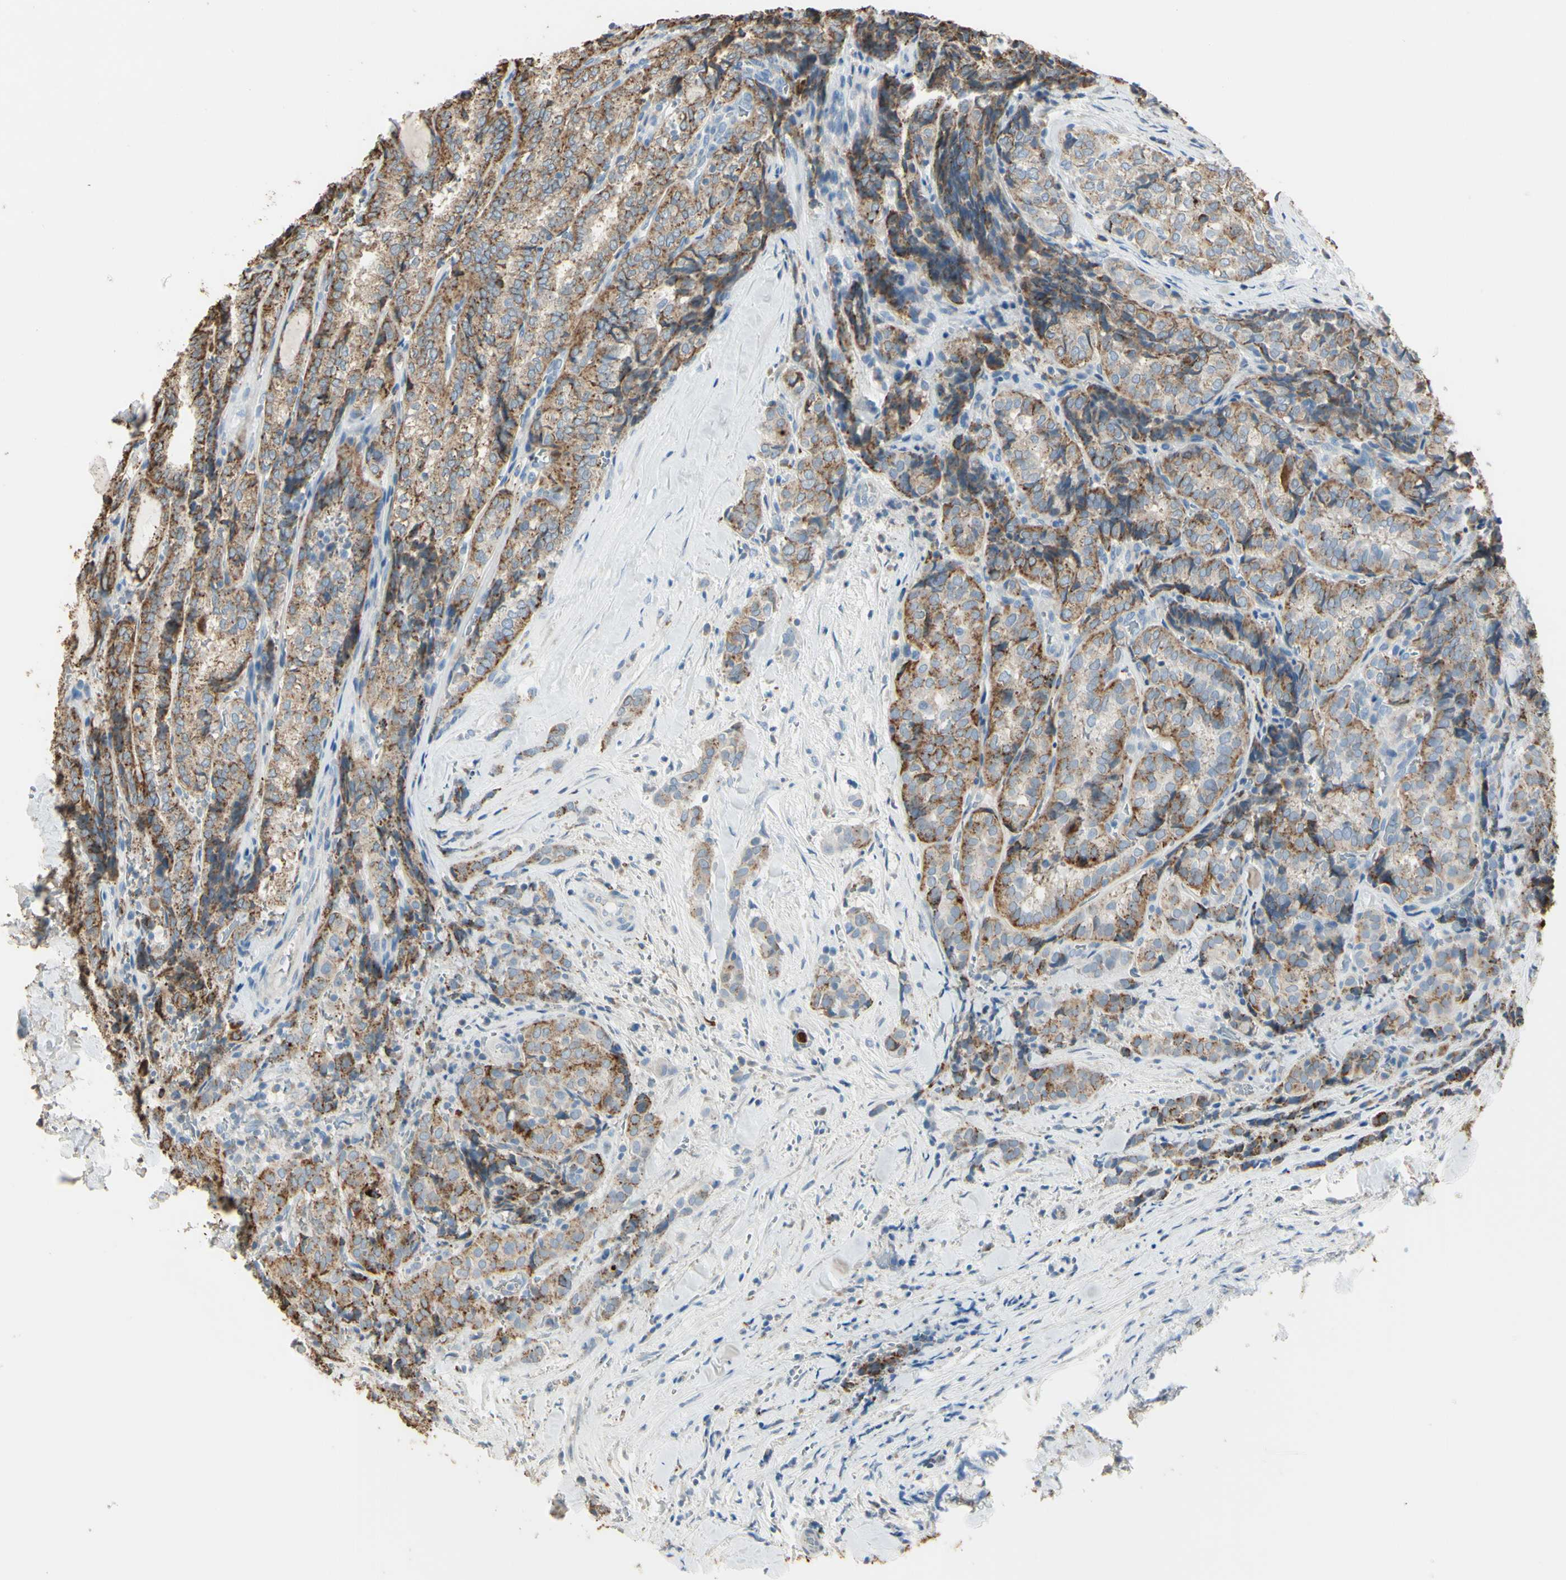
{"staining": {"intensity": "moderate", "quantity": ">75%", "location": "cytoplasmic/membranous"}, "tissue": "thyroid cancer", "cell_type": "Tumor cells", "image_type": "cancer", "snomed": [{"axis": "morphology", "description": "Normal tissue, NOS"}, {"axis": "morphology", "description": "Papillary adenocarcinoma, NOS"}, {"axis": "topography", "description": "Thyroid gland"}], "caption": "Thyroid cancer stained with a protein marker displays moderate staining in tumor cells.", "gene": "ANGPTL1", "patient": {"sex": "female", "age": 30}}